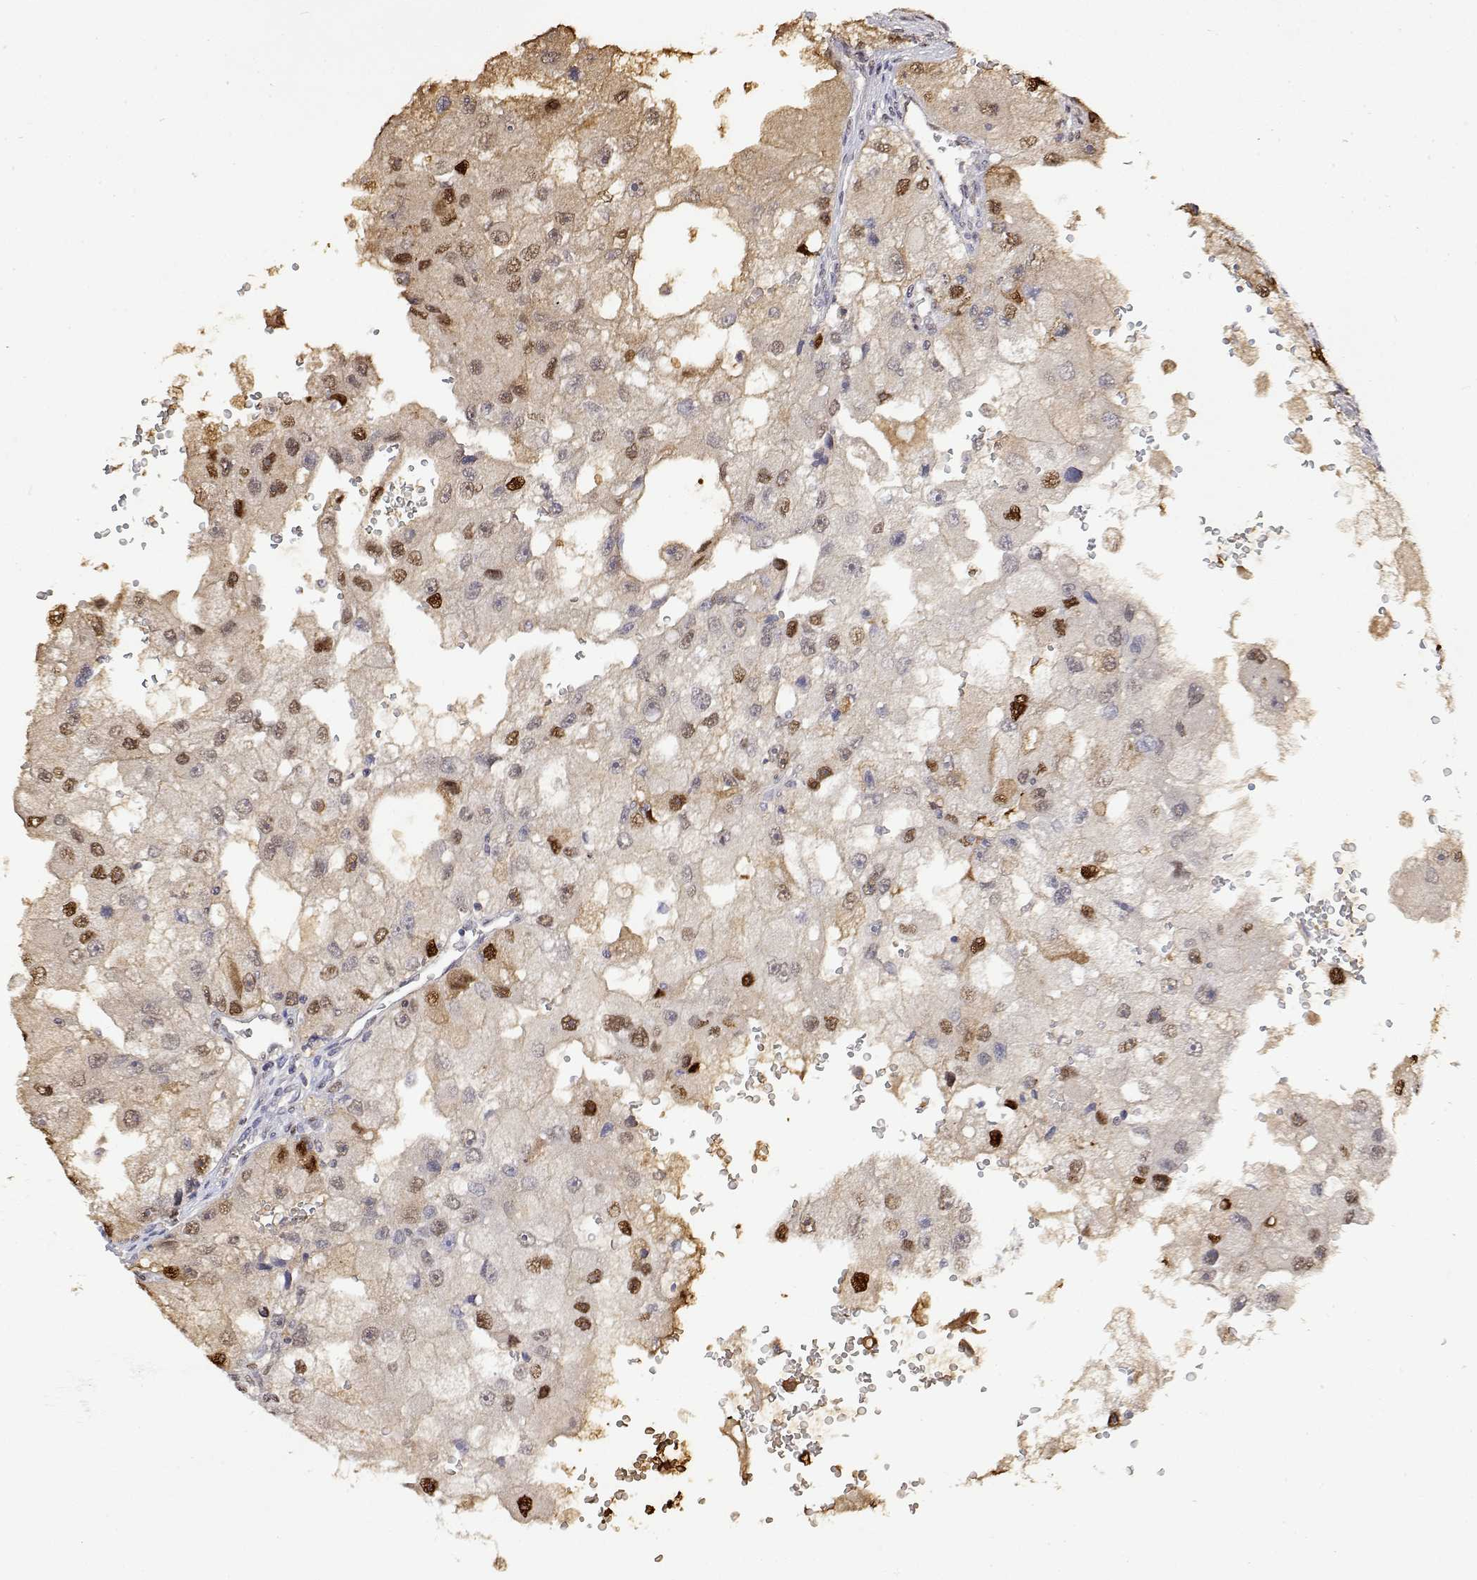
{"staining": {"intensity": "strong", "quantity": "<25%", "location": "nuclear"}, "tissue": "renal cancer", "cell_type": "Tumor cells", "image_type": "cancer", "snomed": [{"axis": "morphology", "description": "Adenocarcinoma, NOS"}, {"axis": "topography", "description": "Kidney"}], "caption": "Strong nuclear positivity for a protein is appreciated in about <25% of tumor cells of renal adenocarcinoma using immunohistochemistry.", "gene": "TPI1", "patient": {"sex": "male", "age": 63}}